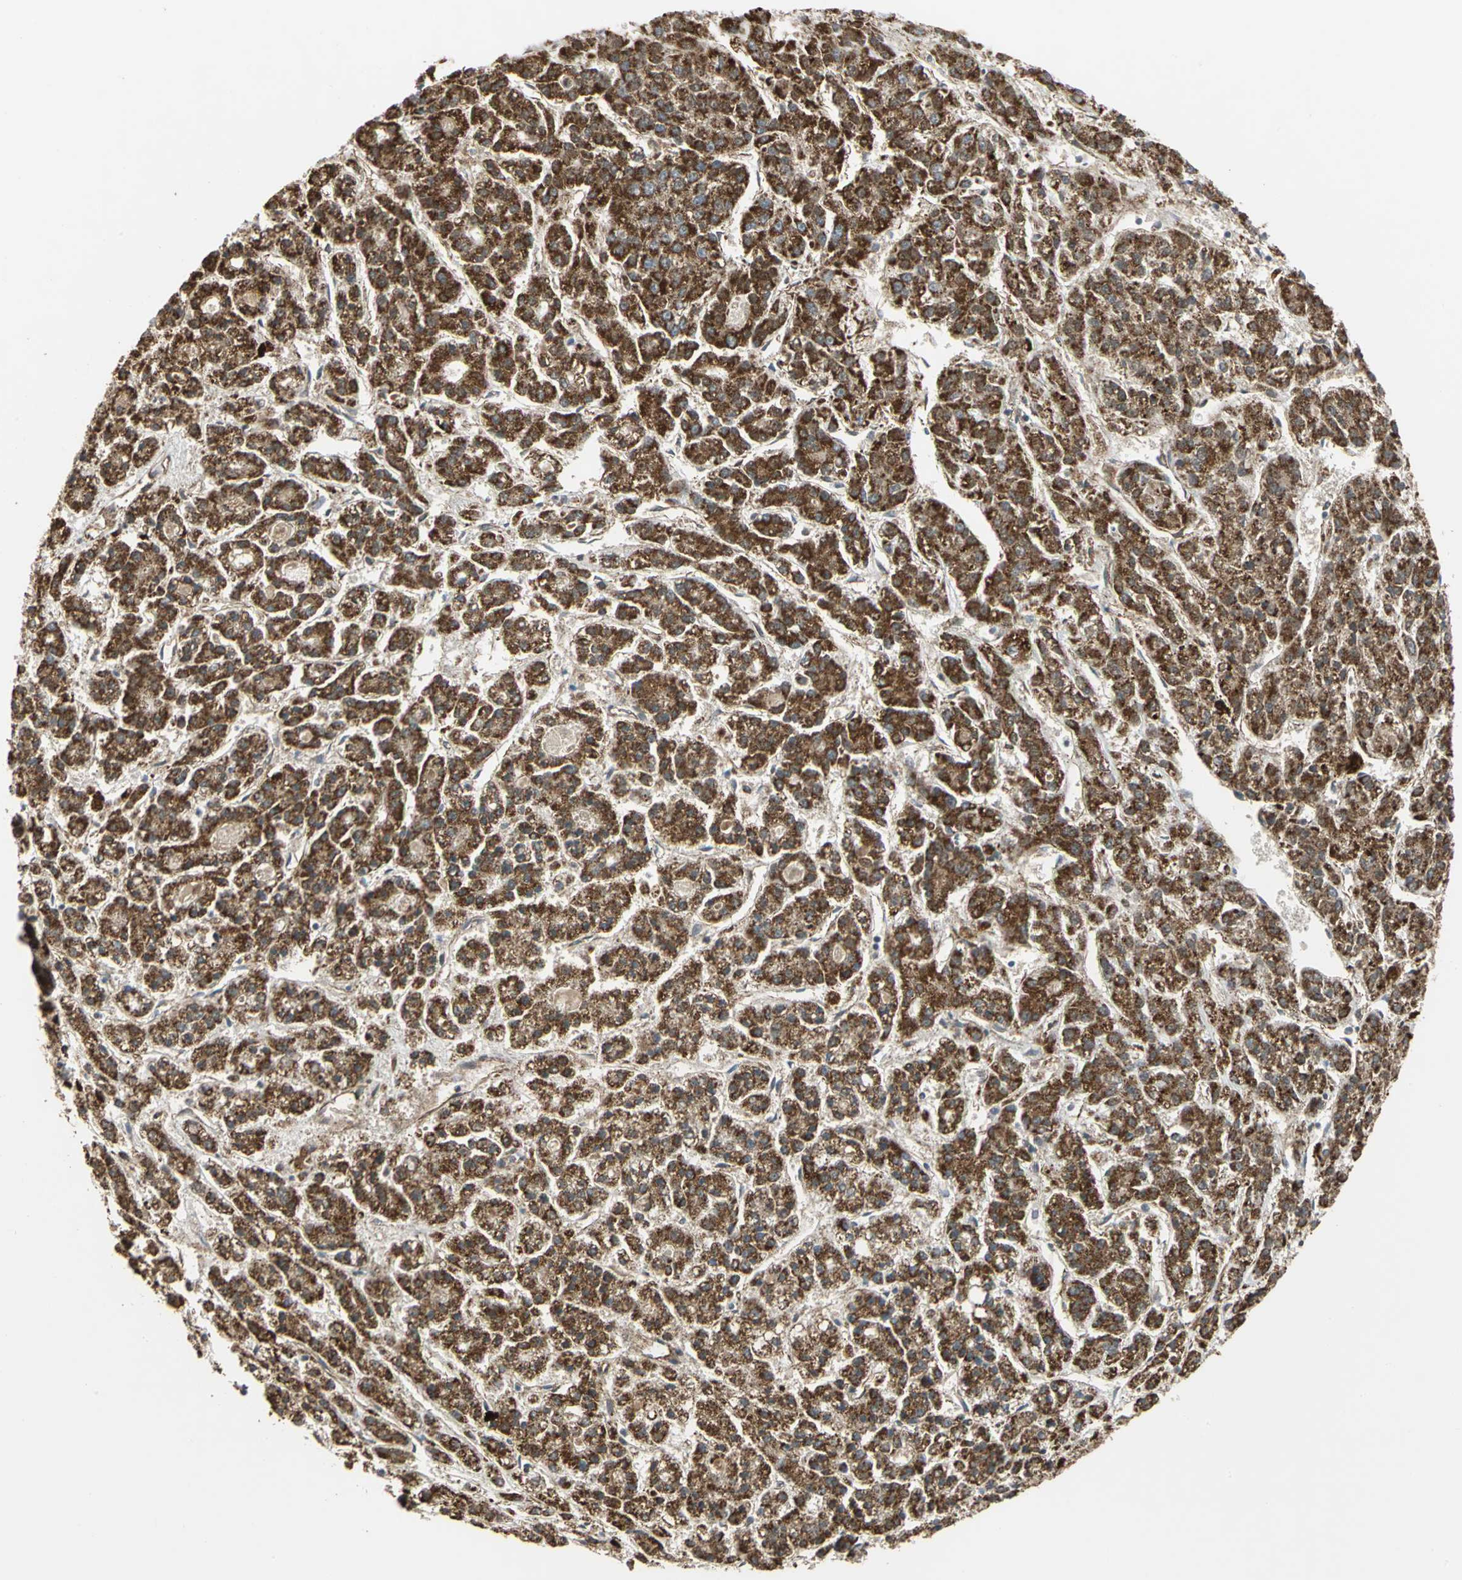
{"staining": {"intensity": "strong", "quantity": ">75%", "location": "cytoplasmic/membranous"}, "tissue": "liver cancer", "cell_type": "Tumor cells", "image_type": "cancer", "snomed": [{"axis": "morphology", "description": "Carcinoma, Hepatocellular, NOS"}, {"axis": "topography", "description": "Liver"}], "caption": "IHC of hepatocellular carcinoma (liver) reveals high levels of strong cytoplasmic/membranous expression in approximately >75% of tumor cells.", "gene": "MRPS22", "patient": {"sex": "male", "age": 70}}